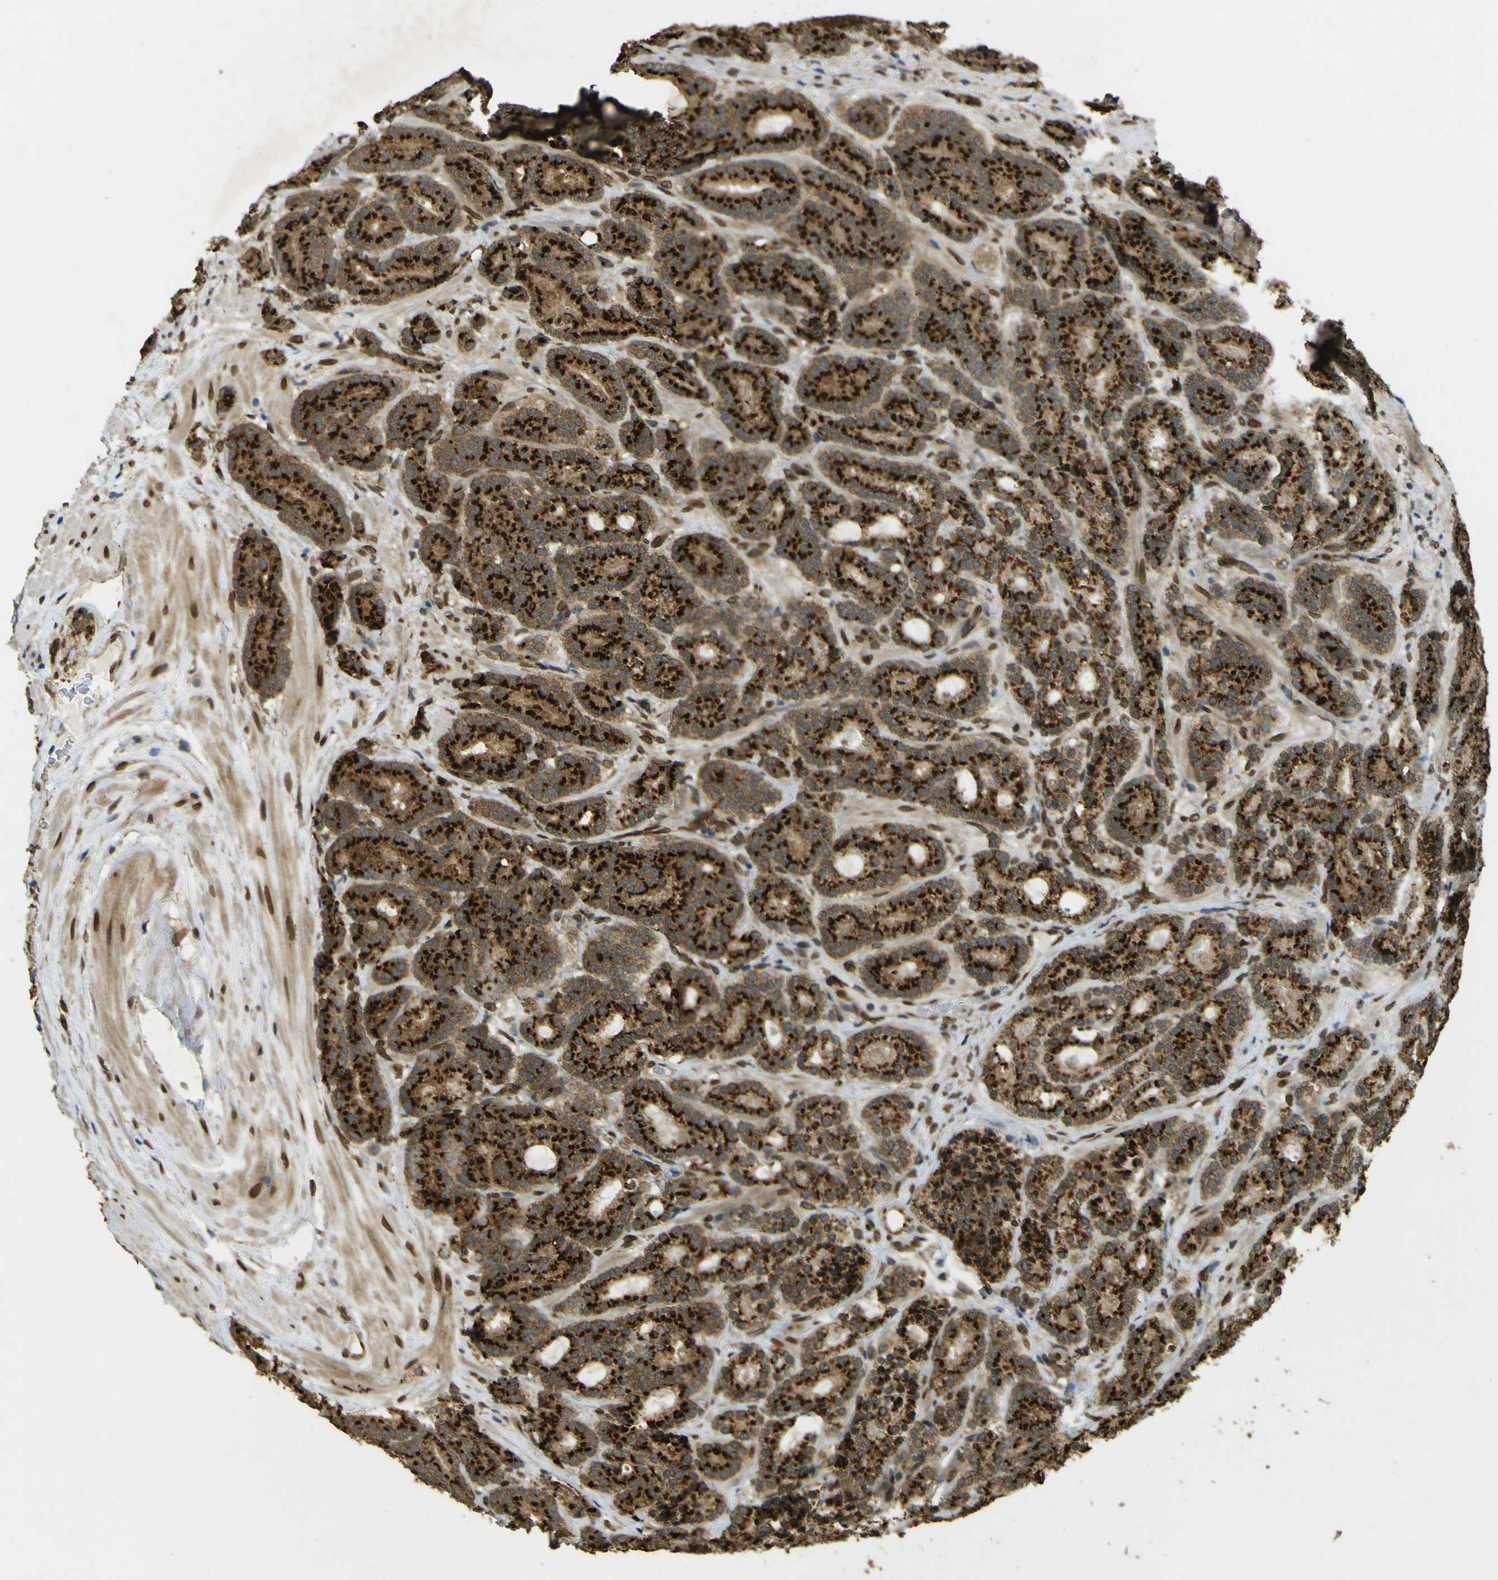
{"staining": {"intensity": "strong", "quantity": ">75%", "location": "cytoplasmic/membranous"}, "tissue": "prostate cancer", "cell_type": "Tumor cells", "image_type": "cancer", "snomed": [{"axis": "morphology", "description": "Adenocarcinoma, High grade"}, {"axis": "topography", "description": "Prostate"}], "caption": "A photomicrograph of prostate cancer (adenocarcinoma (high-grade)) stained for a protein exhibits strong cytoplasmic/membranous brown staining in tumor cells.", "gene": "GALNT1", "patient": {"sex": "male", "age": 61}}